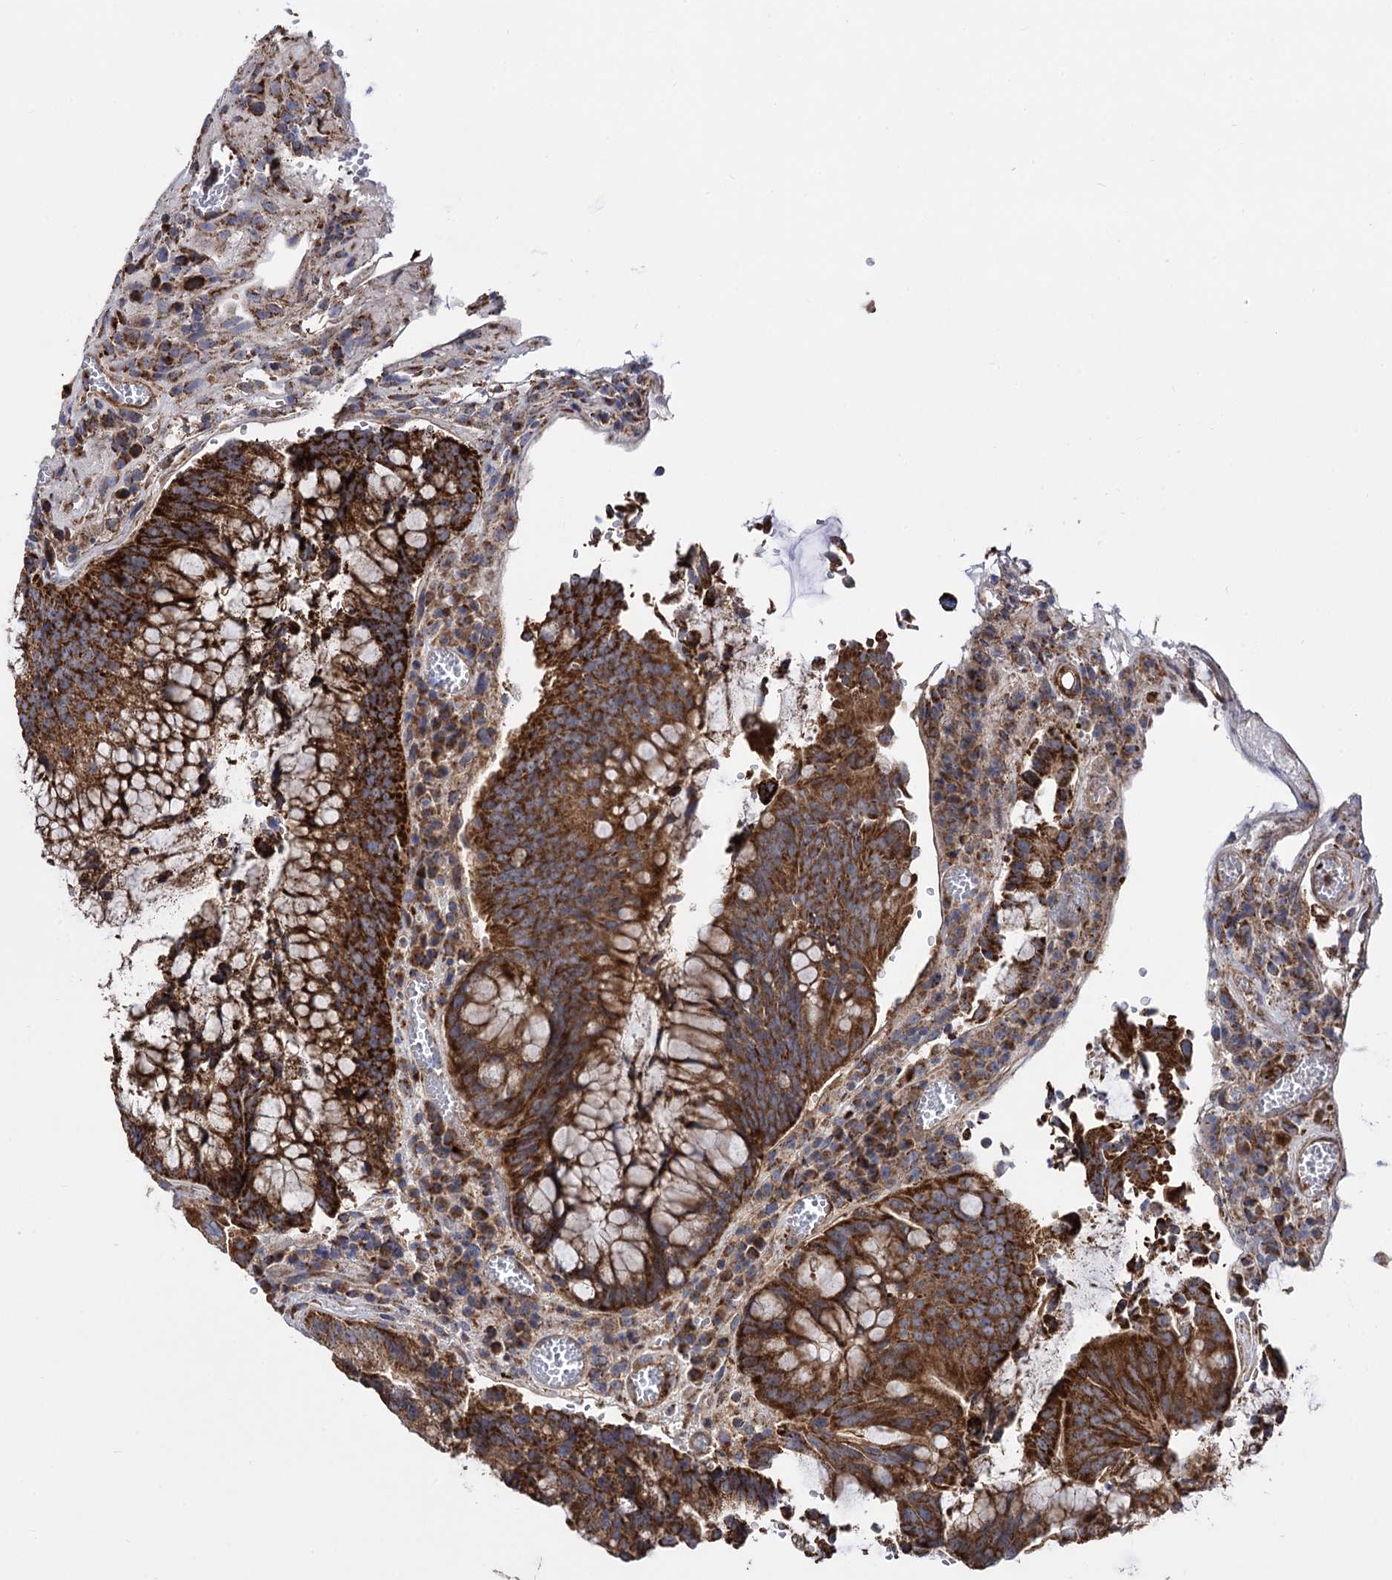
{"staining": {"intensity": "strong", "quantity": ">75%", "location": "cytoplasmic/membranous"}, "tissue": "colorectal cancer", "cell_type": "Tumor cells", "image_type": "cancer", "snomed": [{"axis": "morphology", "description": "Adenocarcinoma, NOS"}, {"axis": "topography", "description": "Rectum"}], "caption": "High-power microscopy captured an IHC micrograph of adenocarcinoma (colorectal), revealing strong cytoplasmic/membranous expression in about >75% of tumor cells.", "gene": "IQCH", "patient": {"sex": "male", "age": 69}}